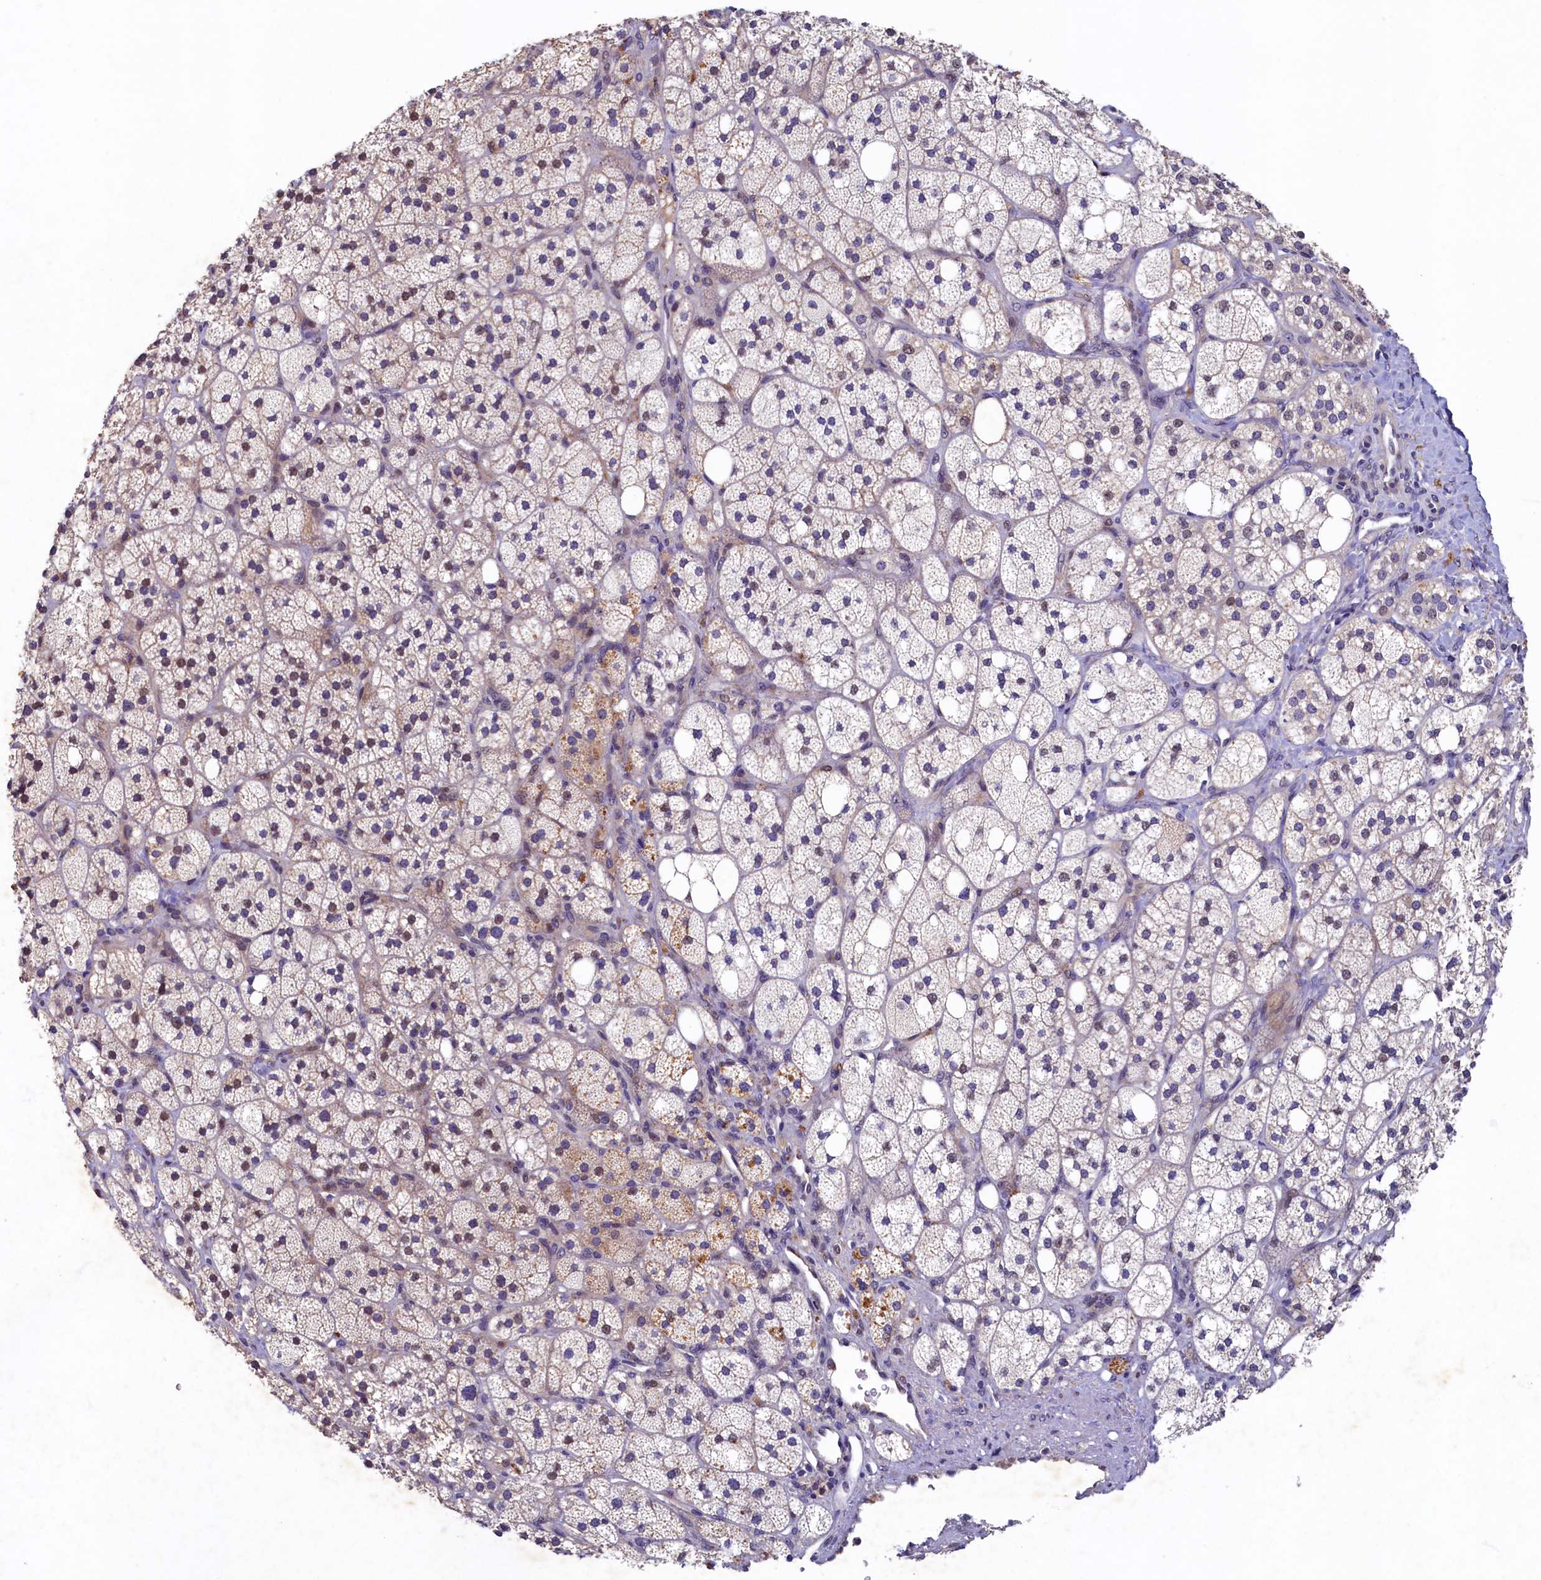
{"staining": {"intensity": "moderate", "quantity": "<25%", "location": "cytoplasmic/membranous,nuclear"}, "tissue": "adrenal gland", "cell_type": "Glandular cells", "image_type": "normal", "snomed": [{"axis": "morphology", "description": "Normal tissue, NOS"}, {"axis": "topography", "description": "Adrenal gland"}], "caption": "Human adrenal gland stained for a protein (brown) displays moderate cytoplasmic/membranous,nuclear positive staining in about <25% of glandular cells.", "gene": "LATS2", "patient": {"sex": "male", "age": 61}}